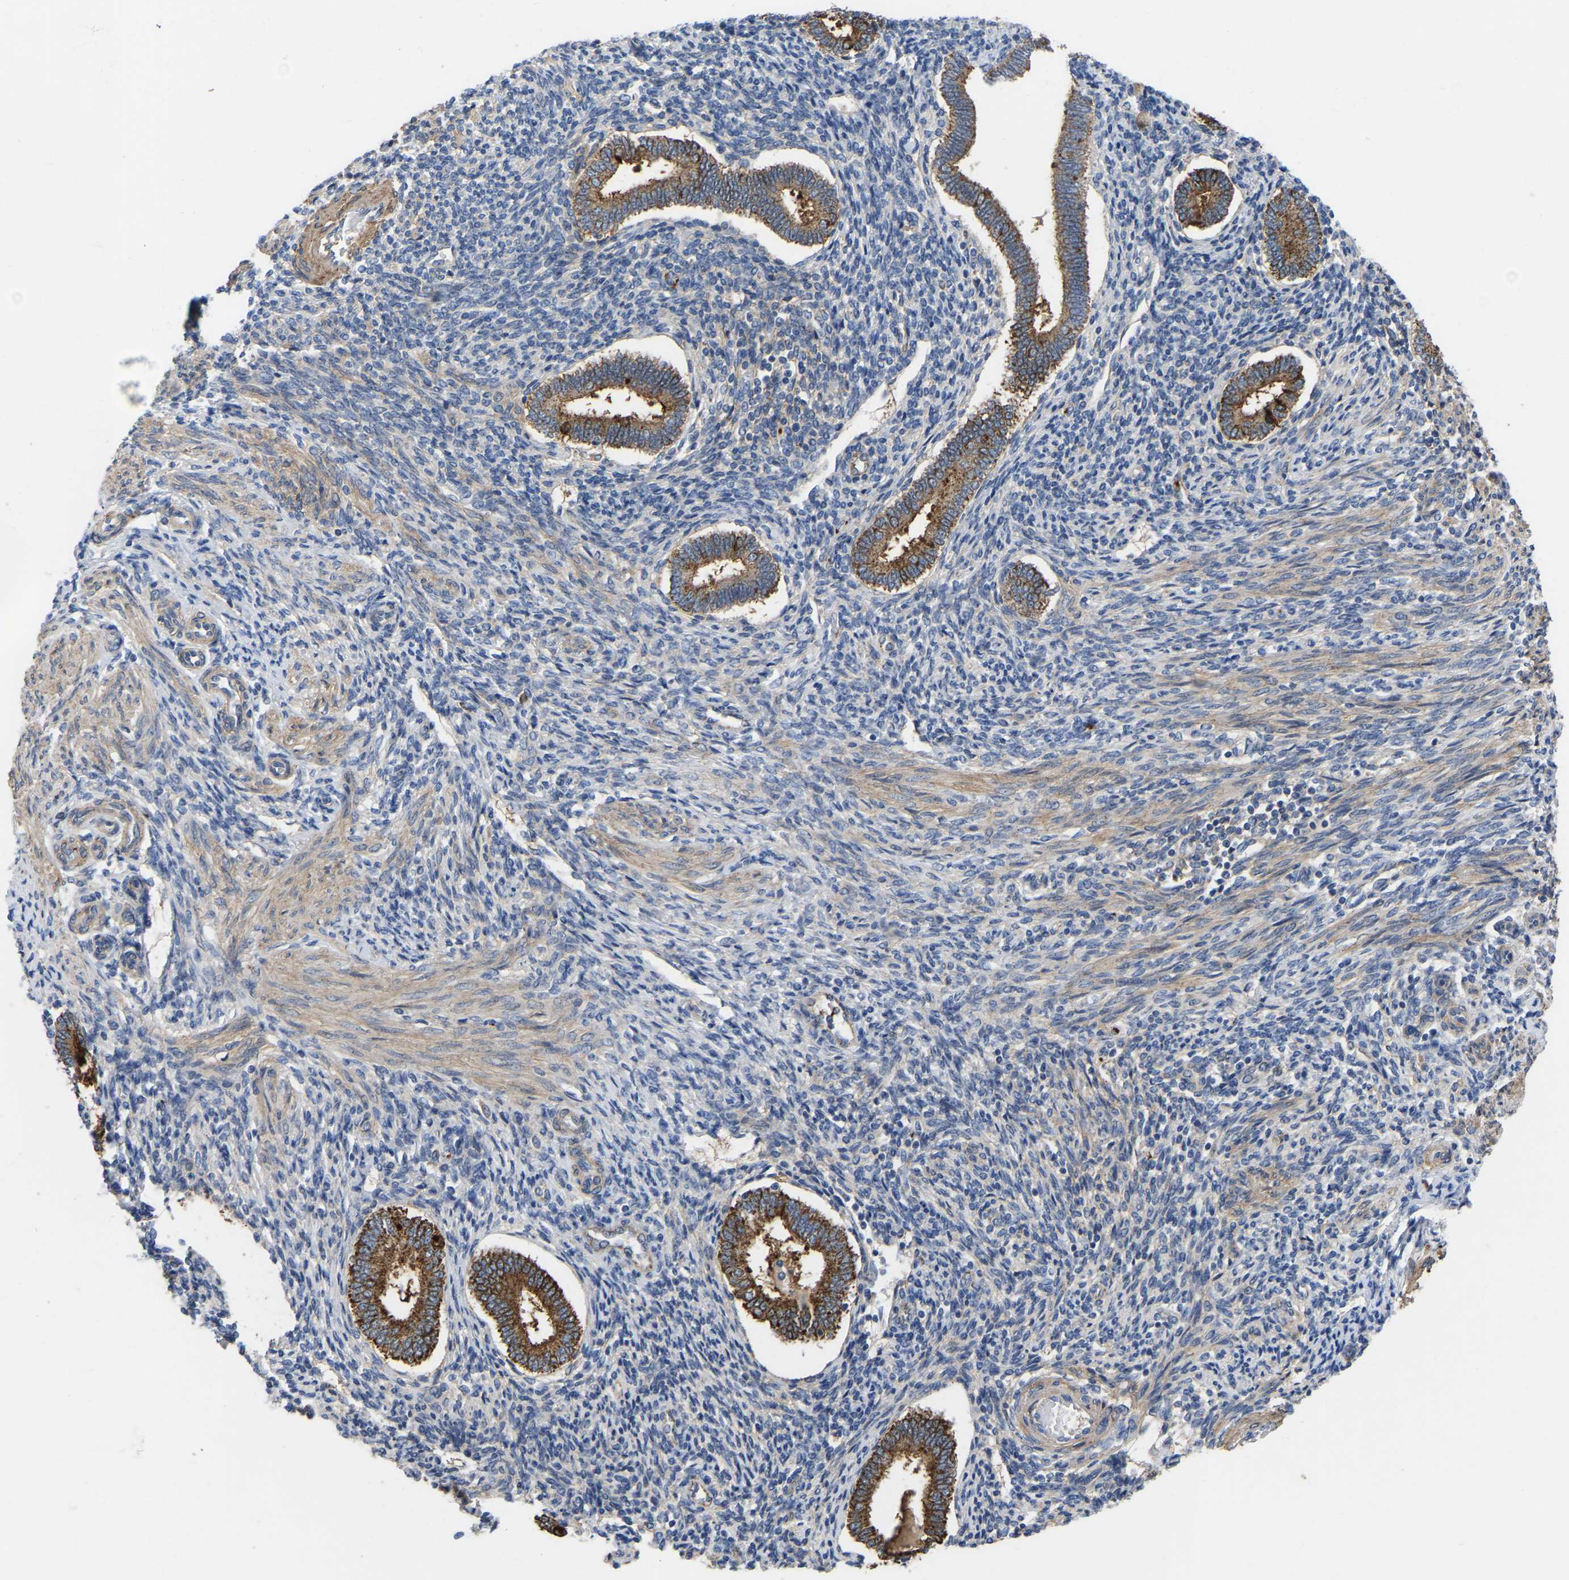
{"staining": {"intensity": "negative", "quantity": "none", "location": "none"}, "tissue": "endometrium", "cell_type": "Cells in endometrial stroma", "image_type": "normal", "snomed": [{"axis": "morphology", "description": "Normal tissue, NOS"}, {"axis": "topography", "description": "Endometrium"}], "caption": "DAB (3,3'-diaminobenzidine) immunohistochemical staining of benign human endometrium reveals no significant positivity in cells in endometrial stroma. The staining is performed using DAB brown chromogen with nuclei counter-stained in using hematoxylin.", "gene": "ZNF449", "patient": {"sex": "female", "age": 42}}